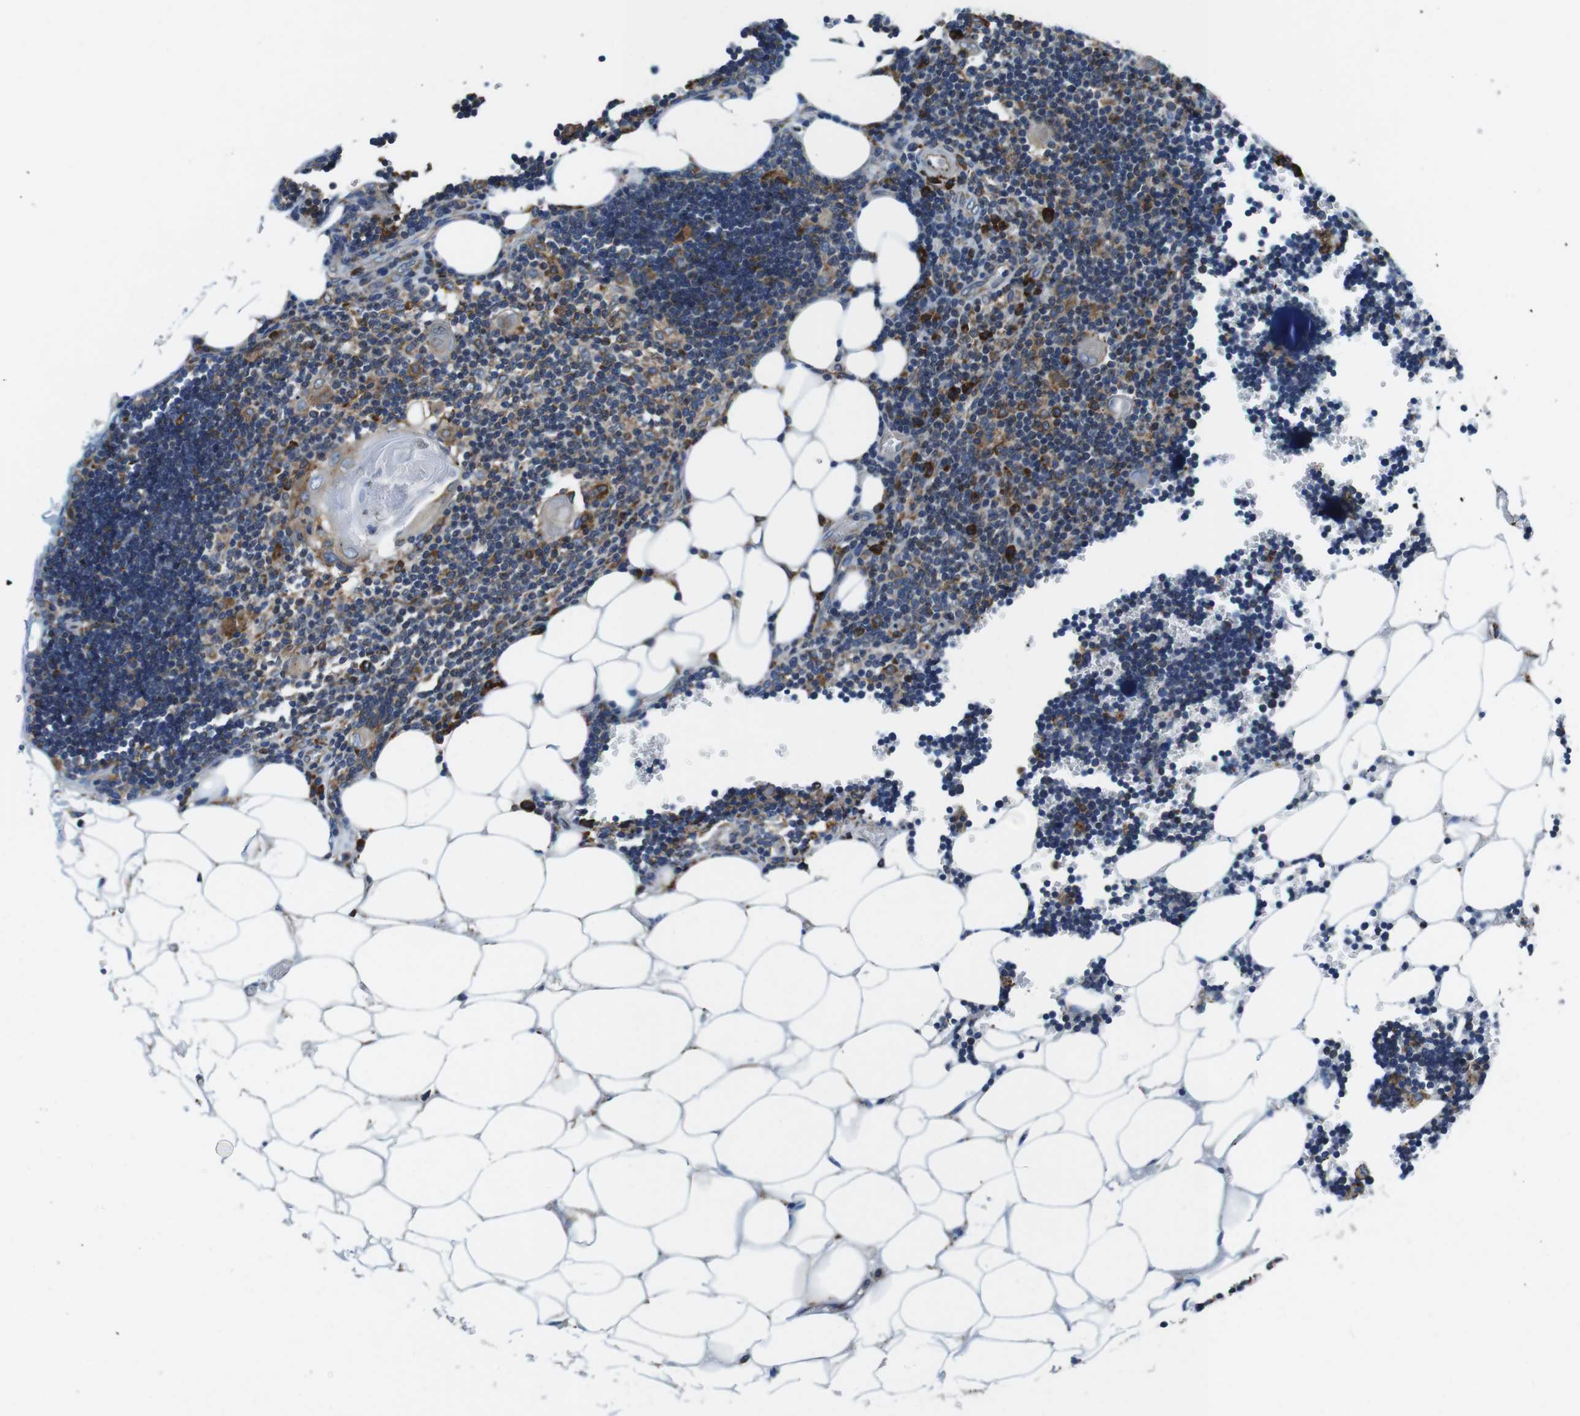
{"staining": {"intensity": "moderate", "quantity": "25%-75%", "location": "cytoplasmic/membranous"}, "tissue": "lymph node", "cell_type": "Germinal center cells", "image_type": "normal", "snomed": [{"axis": "morphology", "description": "Normal tissue, NOS"}, {"axis": "topography", "description": "Lymph node"}], "caption": "This micrograph shows immunohistochemistry staining of normal human lymph node, with medium moderate cytoplasmic/membranous positivity in approximately 25%-75% of germinal center cells.", "gene": "UGGT1", "patient": {"sex": "male", "age": 33}}